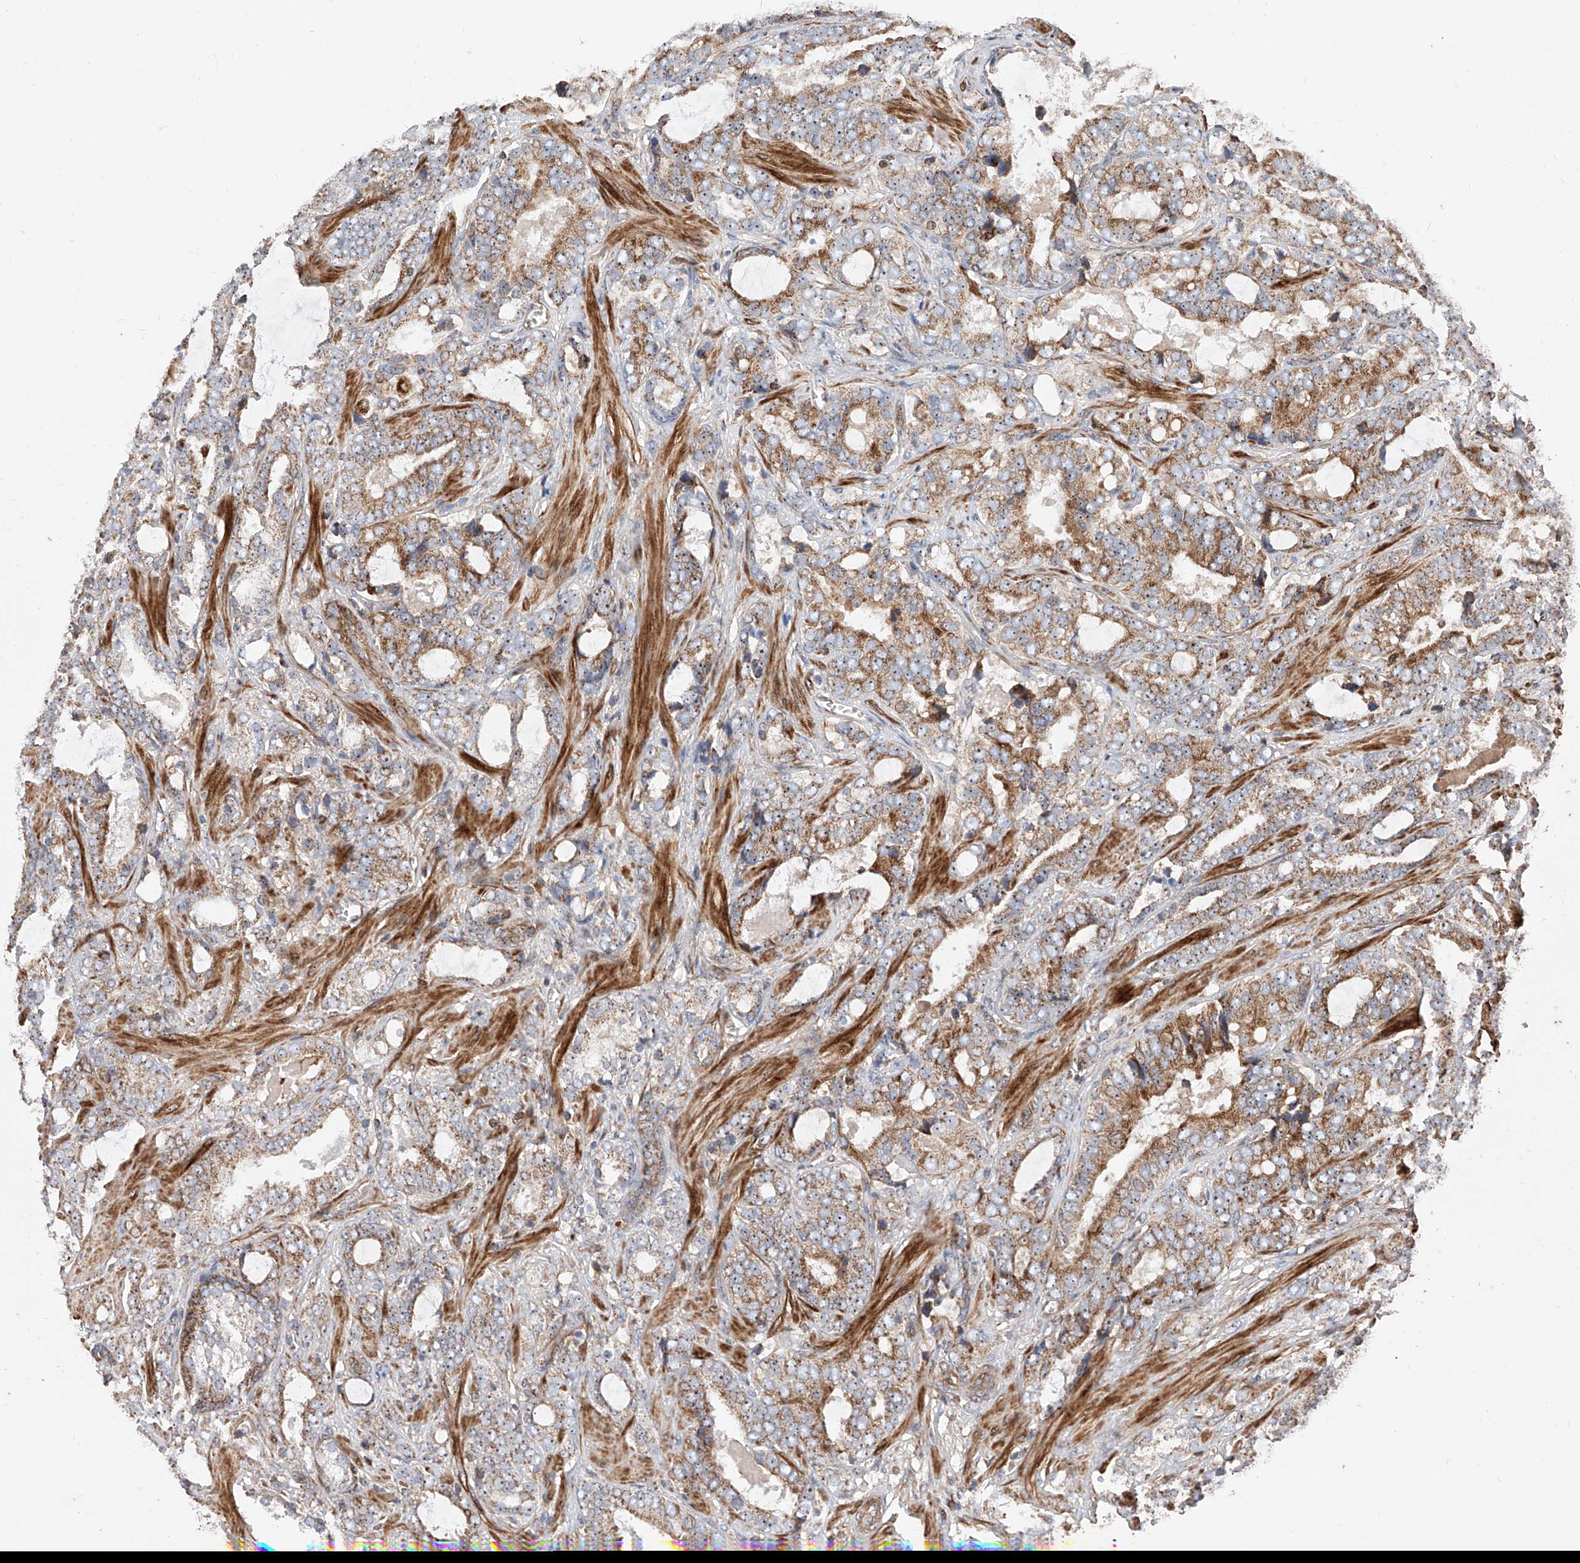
{"staining": {"intensity": "moderate", "quantity": ">75%", "location": "cytoplasmic/membranous"}, "tissue": "prostate cancer", "cell_type": "Tumor cells", "image_type": "cancer", "snomed": [{"axis": "morphology", "description": "Adenocarcinoma, High grade"}, {"axis": "topography", "description": "Prostate and seminal vesicle, NOS"}], "caption": "Immunohistochemical staining of human prostate cancer (high-grade adenocarcinoma) displays medium levels of moderate cytoplasmic/membranous protein positivity in about >75% of tumor cells.", "gene": "PISD", "patient": {"sex": "male", "age": 67}}